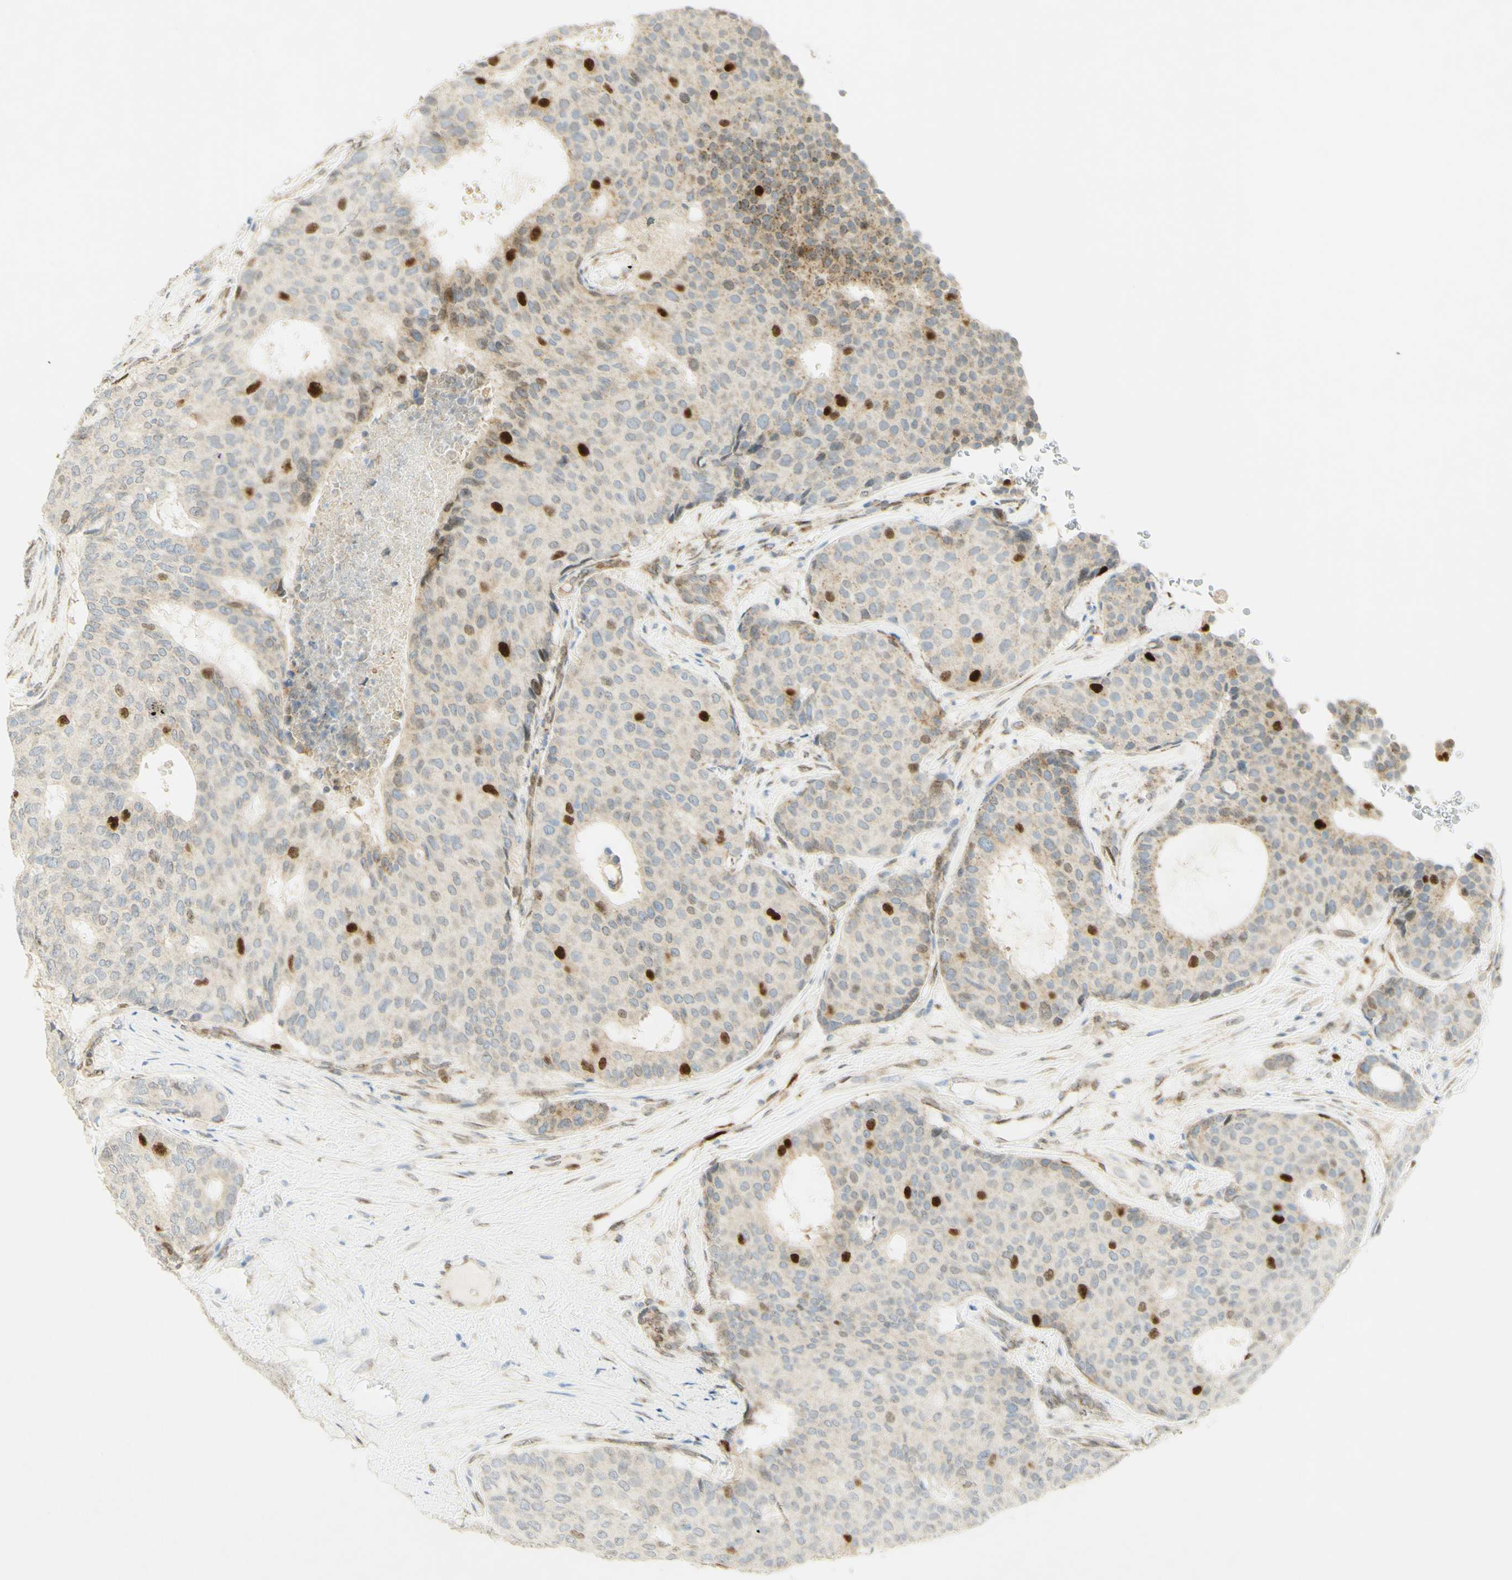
{"staining": {"intensity": "strong", "quantity": "<25%", "location": "nuclear"}, "tissue": "breast cancer", "cell_type": "Tumor cells", "image_type": "cancer", "snomed": [{"axis": "morphology", "description": "Duct carcinoma"}, {"axis": "topography", "description": "Breast"}], "caption": "Breast cancer (invasive ductal carcinoma) tissue exhibits strong nuclear staining in about <25% of tumor cells, visualized by immunohistochemistry.", "gene": "E2F1", "patient": {"sex": "female", "age": 75}}